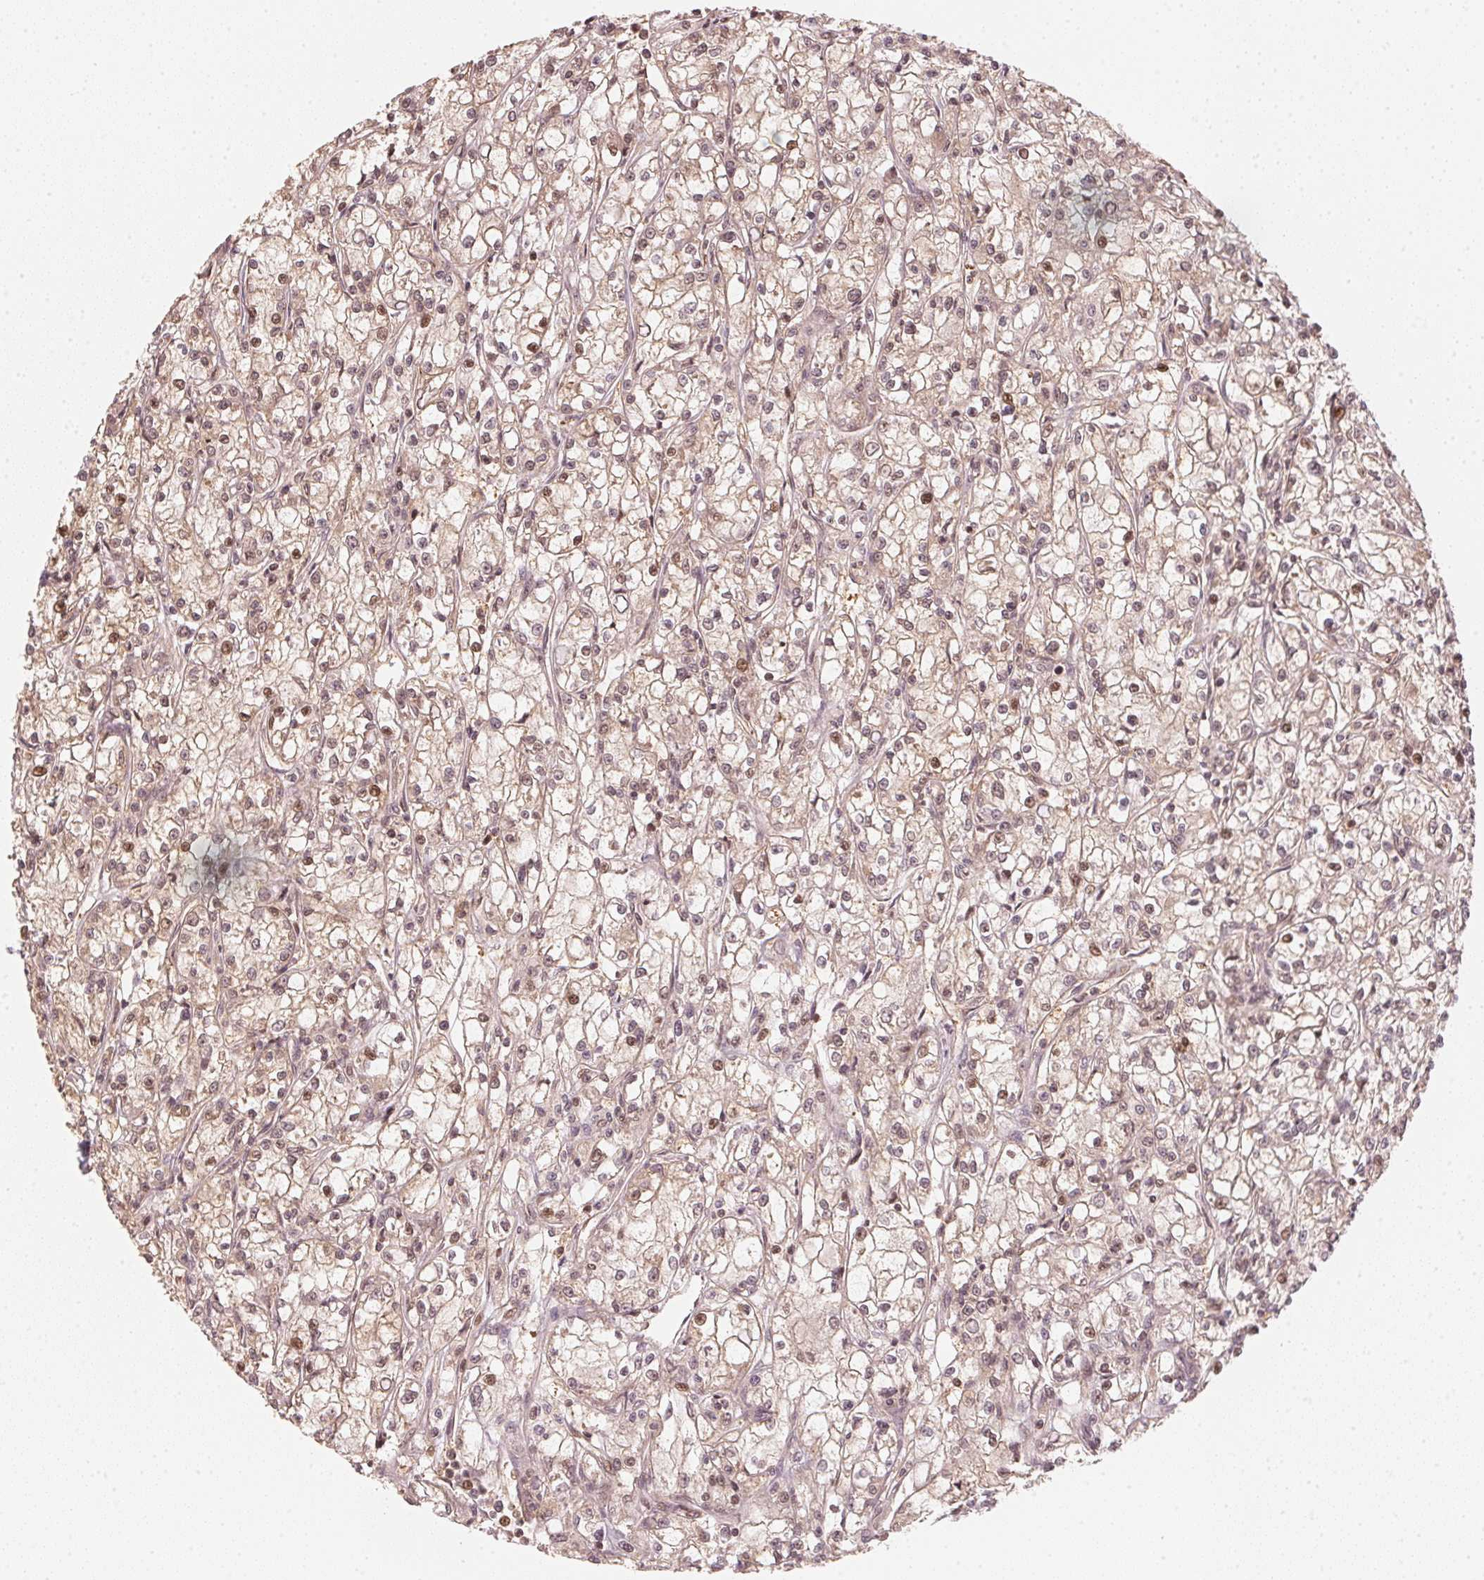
{"staining": {"intensity": "weak", "quantity": ">75%", "location": "cytoplasmic/membranous,nuclear"}, "tissue": "renal cancer", "cell_type": "Tumor cells", "image_type": "cancer", "snomed": [{"axis": "morphology", "description": "Adenocarcinoma, NOS"}, {"axis": "topography", "description": "Kidney"}], "caption": "IHC of human renal cancer shows low levels of weak cytoplasmic/membranous and nuclear staining in approximately >75% of tumor cells.", "gene": "UBE2L3", "patient": {"sex": "female", "age": 59}}